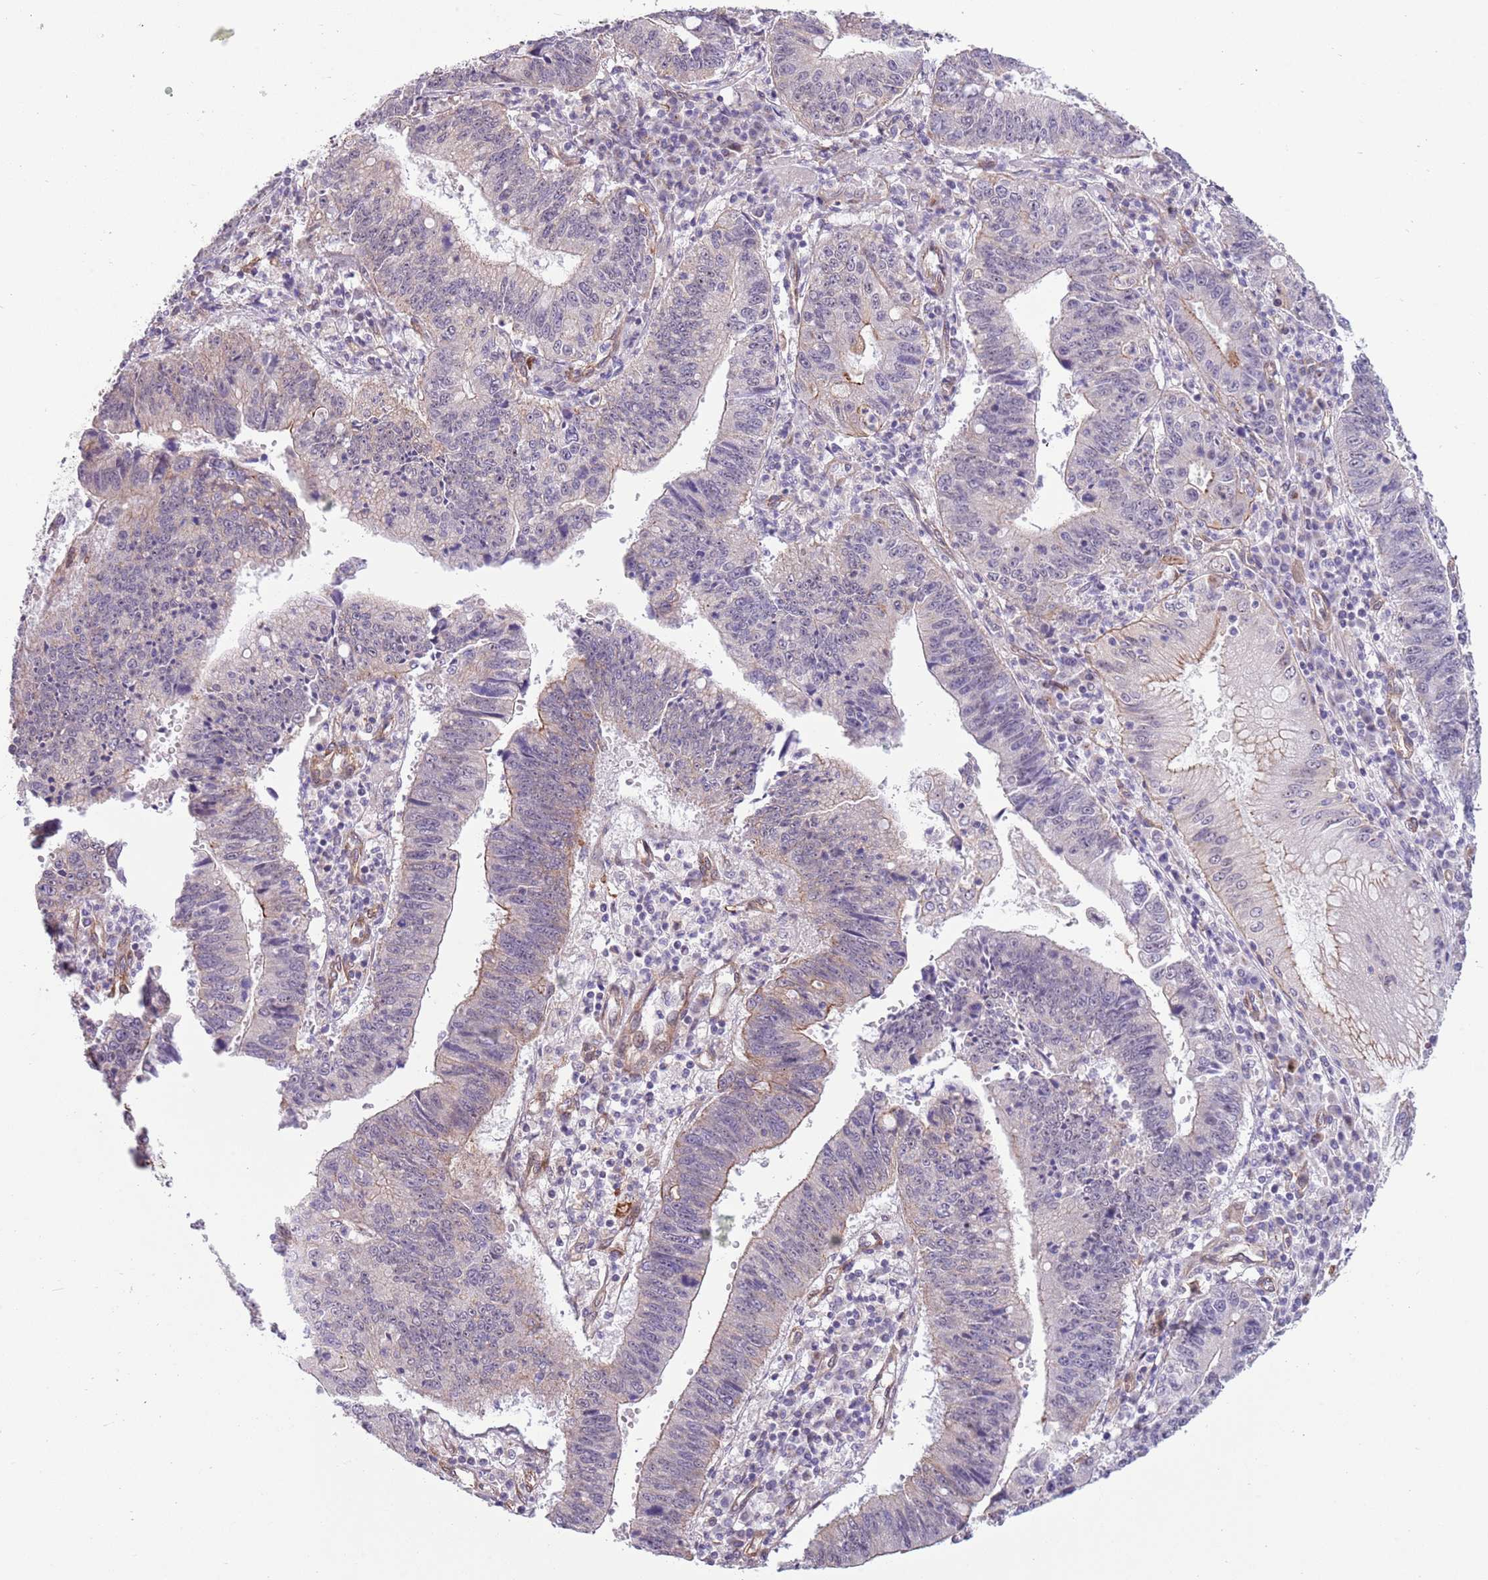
{"staining": {"intensity": "weak", "quantity": "<25%", "location": "cytoplasmic/membranous"}, "tissue": "stomach cancer", "cell_type": "Tumor cells", "image_type": "cancer", "snomed": [{"axis": "morphology", "description": "Adenocarcinoma, NOS"}, {"axis": "topography", "description": "Stomach"}], "caption": "This is a micrograph of immunohistochemistry (IHC) staining of stomach cancer (adenocarcinoma), which shows no positivity in tumor cells.", "gene": "CREBZF", "patient": {"sex": "male", "age": 59}}